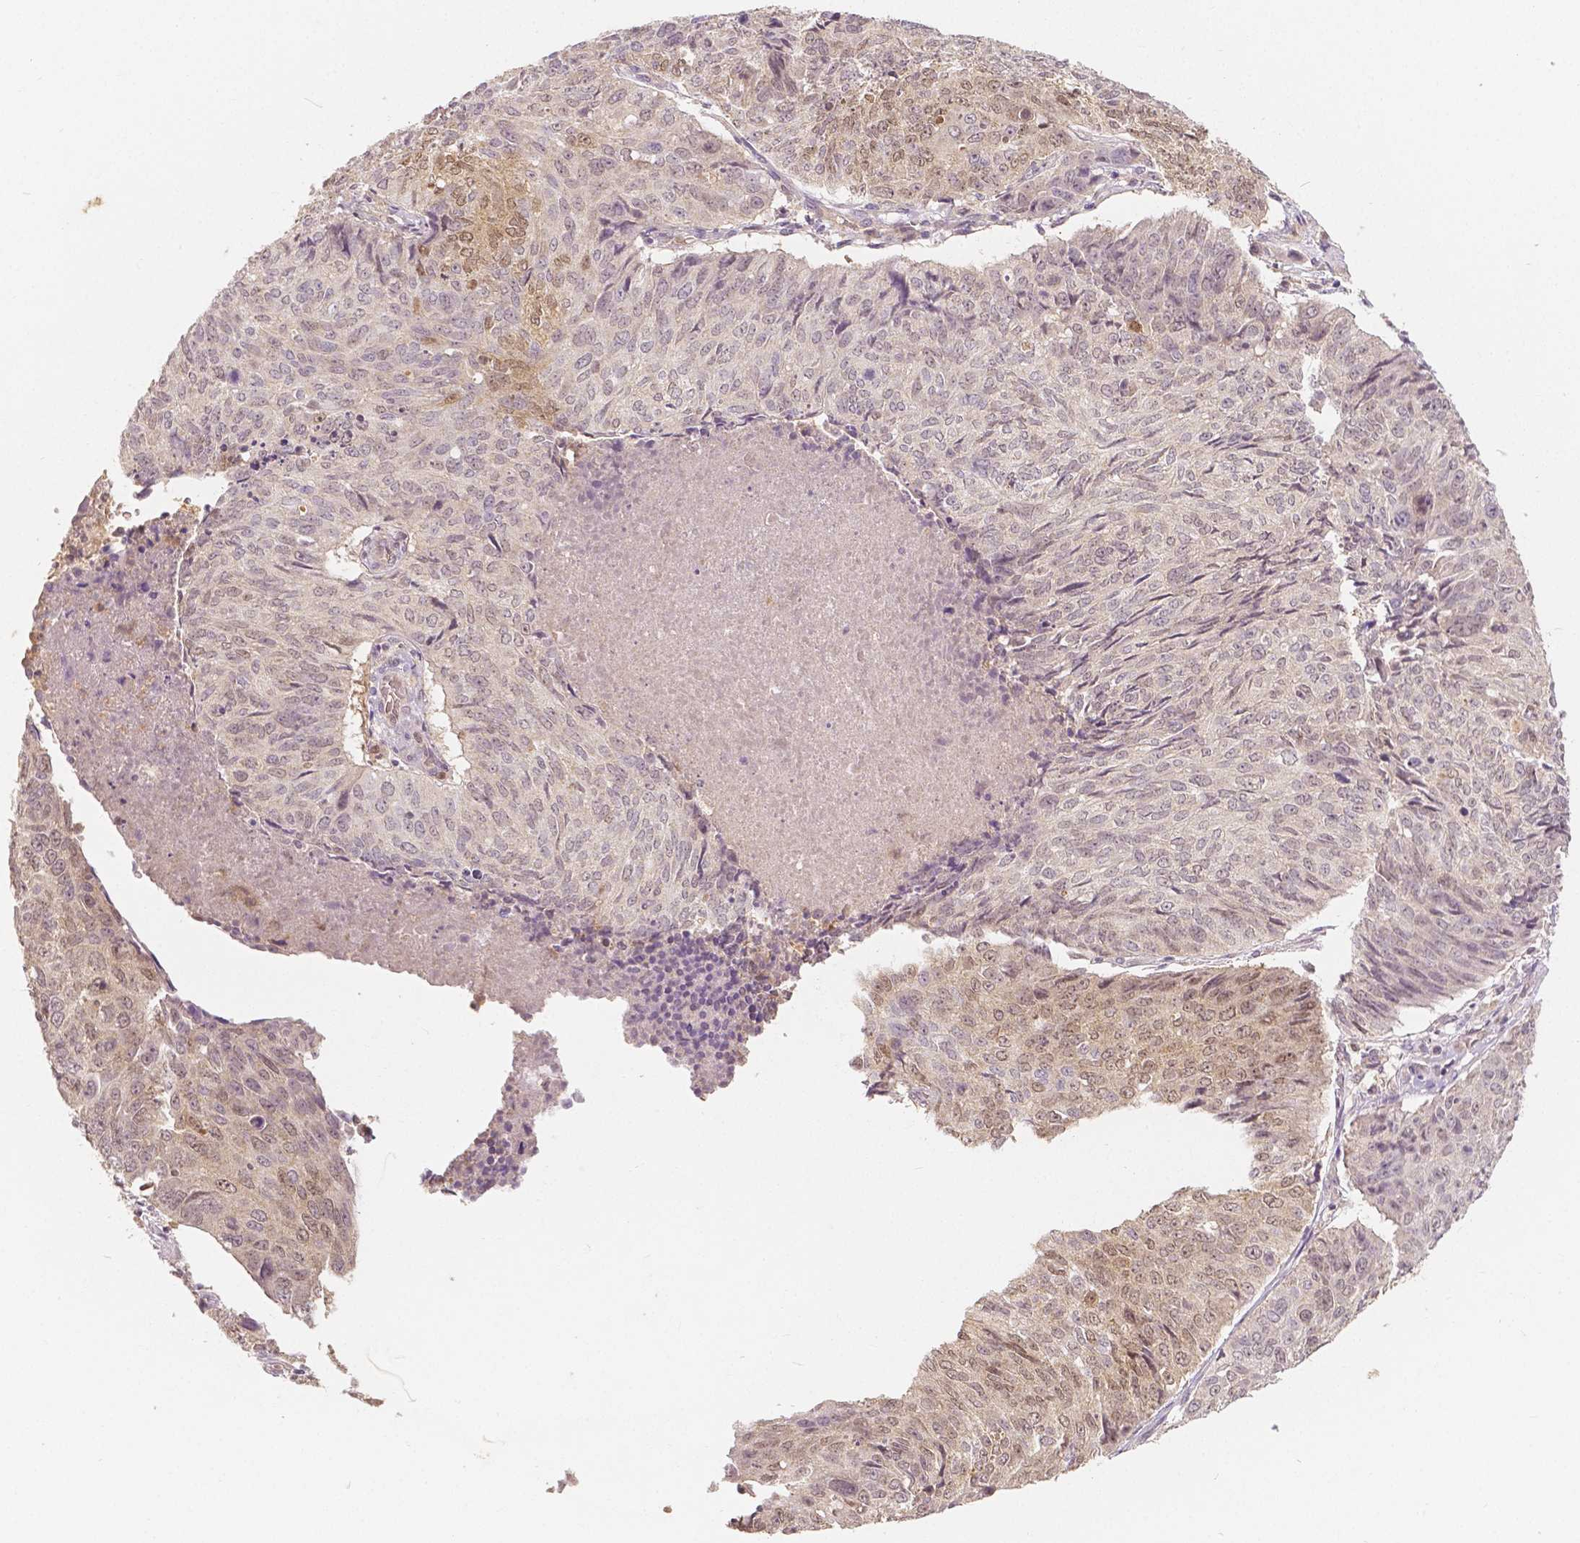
{"staining": {"intensity": "weak", "quantity": "25%-75%", "location": "cytoplasmic/membranous,nuclear"}, "tissue": "lung cancer", "cell_type": "Tumor cells", "image_type": "cancer", "snomed": [{"axis": "morphology", "description": "Normal tissue, NOS"}, {"axis": "morphology", "description": "Squamous cell carcinoma, NOS"}, {"axis": "topography", "description": "Bronchus"}, {"axis": "topography", "description": "Lung"}], "caption": "Immunohistochemistry staining of squamous cell carcinoma (lung), which shows low levels of weak cytoplasmic/membranous and nuclear staining in about 25%-75% of tumor cells indicating weak cytoplasmic/membranous and nuclear protein staining. The staining was performed using DAB (brown) for protein detection and nuclei were counterstained in hematoxylin (blue).", "gene": "NAPRT", "patient": {"sex": "male", "age": 64}}